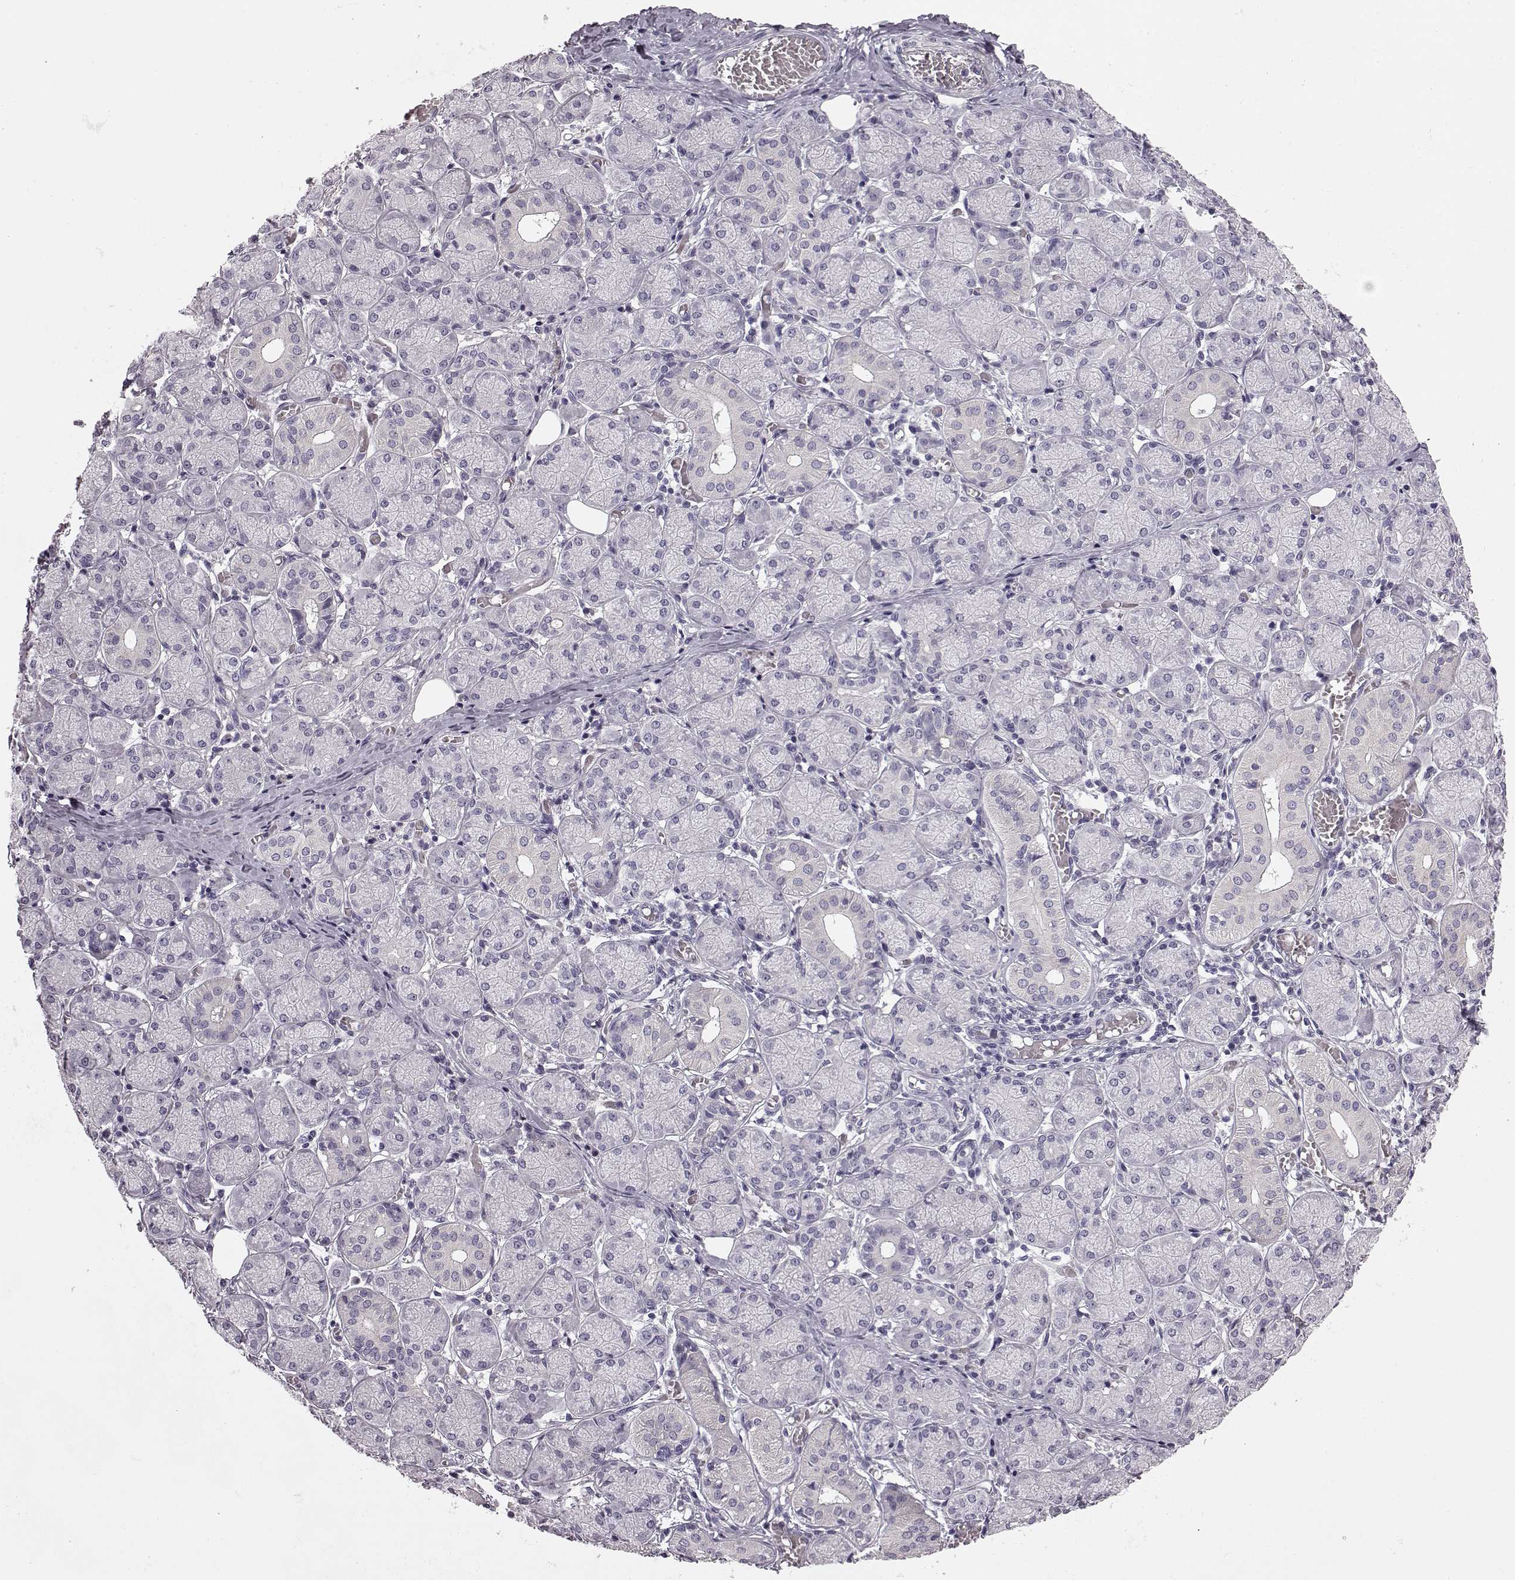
{"staining": {"intensity": "negative", "quantity": "none", "location": "none"}, "tissue": "salivary gland", "cell_type": "Glandular cells", "image_type": "normal", "snomed": [{"axis": "morphology", "description": "Normal tissue, NOS"}, {"axis": "topography", "description": "Salivary gland"}, {"axis": "topography", "description": "Peripheral nerve tissue"}], "caption": "Immunohistochemical staining of normal human salivary gland reveals no significant positivity in glandular cells.", "gene": "KRT81", "patient": {"sex": "female", "age": 24}}